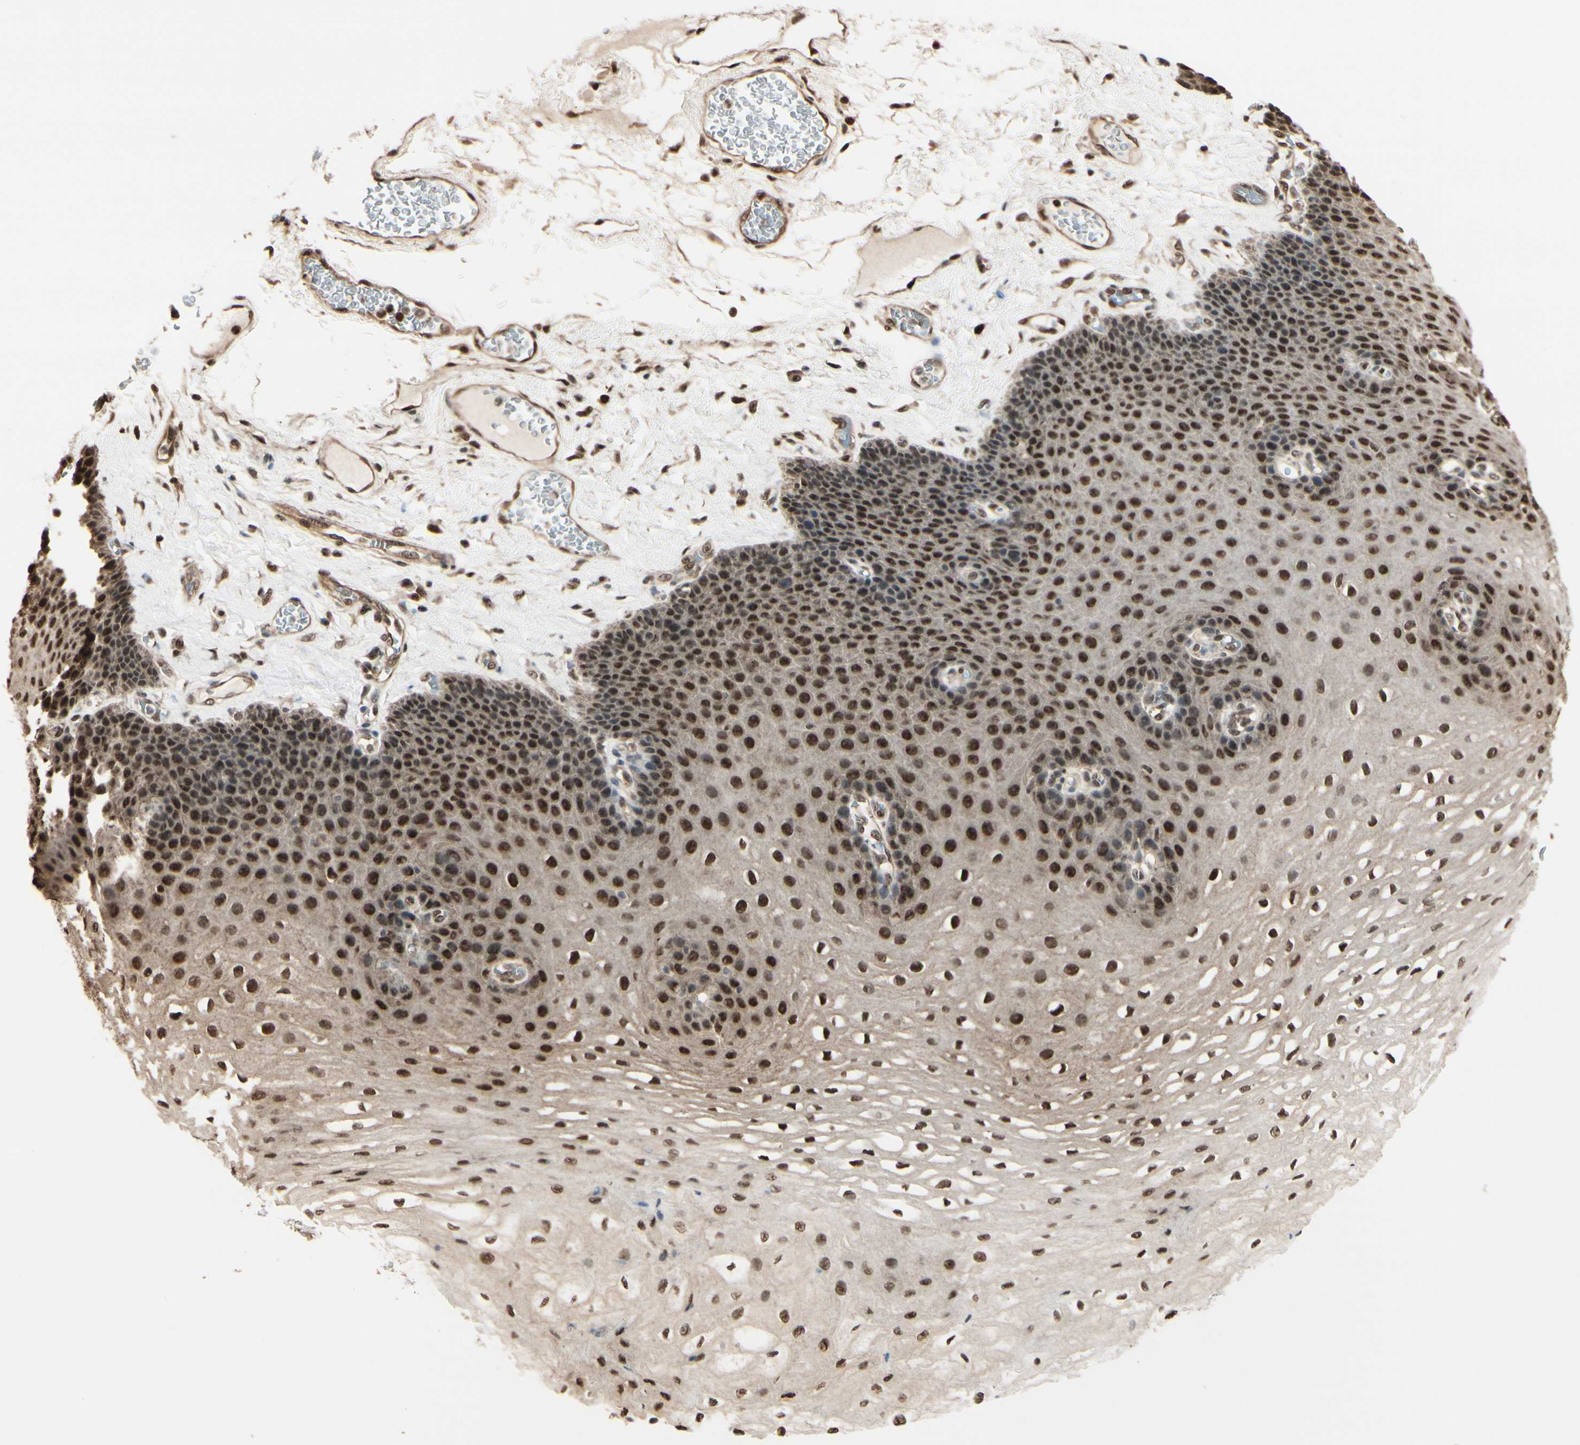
{"staining": {"intensity": "strong", "quantity": ">75%", "location": "cytoplasmic/membranous,nuclear"}, "tissue": "esophagus", "cell_type": "Squamous epithelial cells", "image_type": "normal", "snomed": [{"axis": "morphology", "description": "Normal tissue, NOS"}, {"axis": "topography", "description": "Esophagus"}], "caption": "Immunohistochemical staining of unremarkable esophagus displays strong cytoplasmic/membranous,nuclear protein staining in about >75% of squamous epithelial cells. The protein of interest is stained brown, and the nuclei are stained in blue (DAB IHC with brightfield microscopy, high magnification).", "gene": "HSF1", "patient": {"sex": "female", "age": 72}}